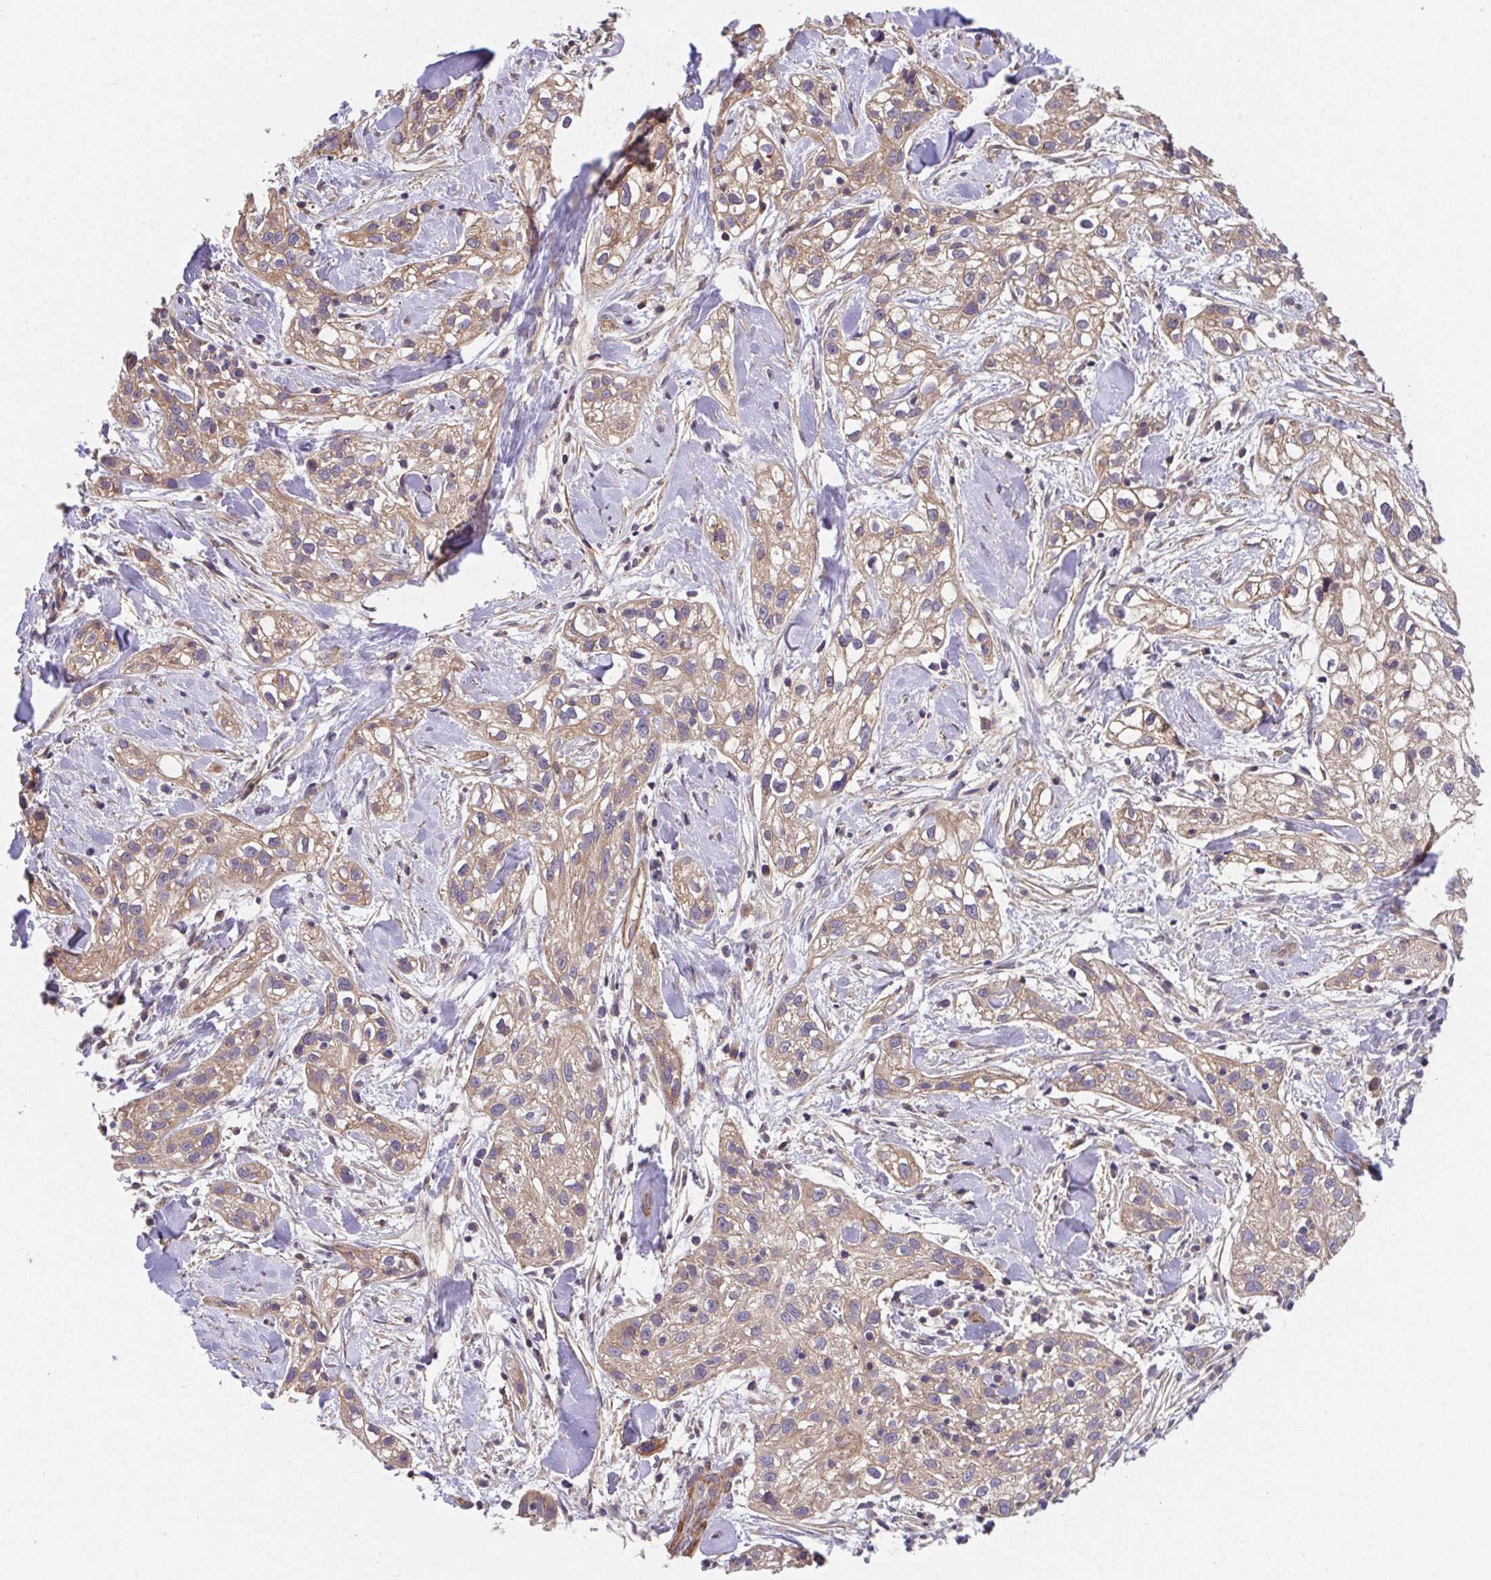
{"staining": {"intensity": "moderate", "quantity": ">75%", "location": "cytoplasmic/membranous"}, "tissue": "skin cancer", "cell_type": "Tumor cells", "image_type": "cancer", "snomed": [{"axis": "morphology", "description": "Squamous cell carcinoma, NOS"}, {"axis": "topography", "description": "Skin"}], "caption": "The micrograph reveals staining of squamous cell carcinoma (skin), revealing moderate cytoplasmic/membranous protein staining (brown color) within tumor cells.", "gene": "ZNF696", "patient": {"sex": "male", "age": 82}}